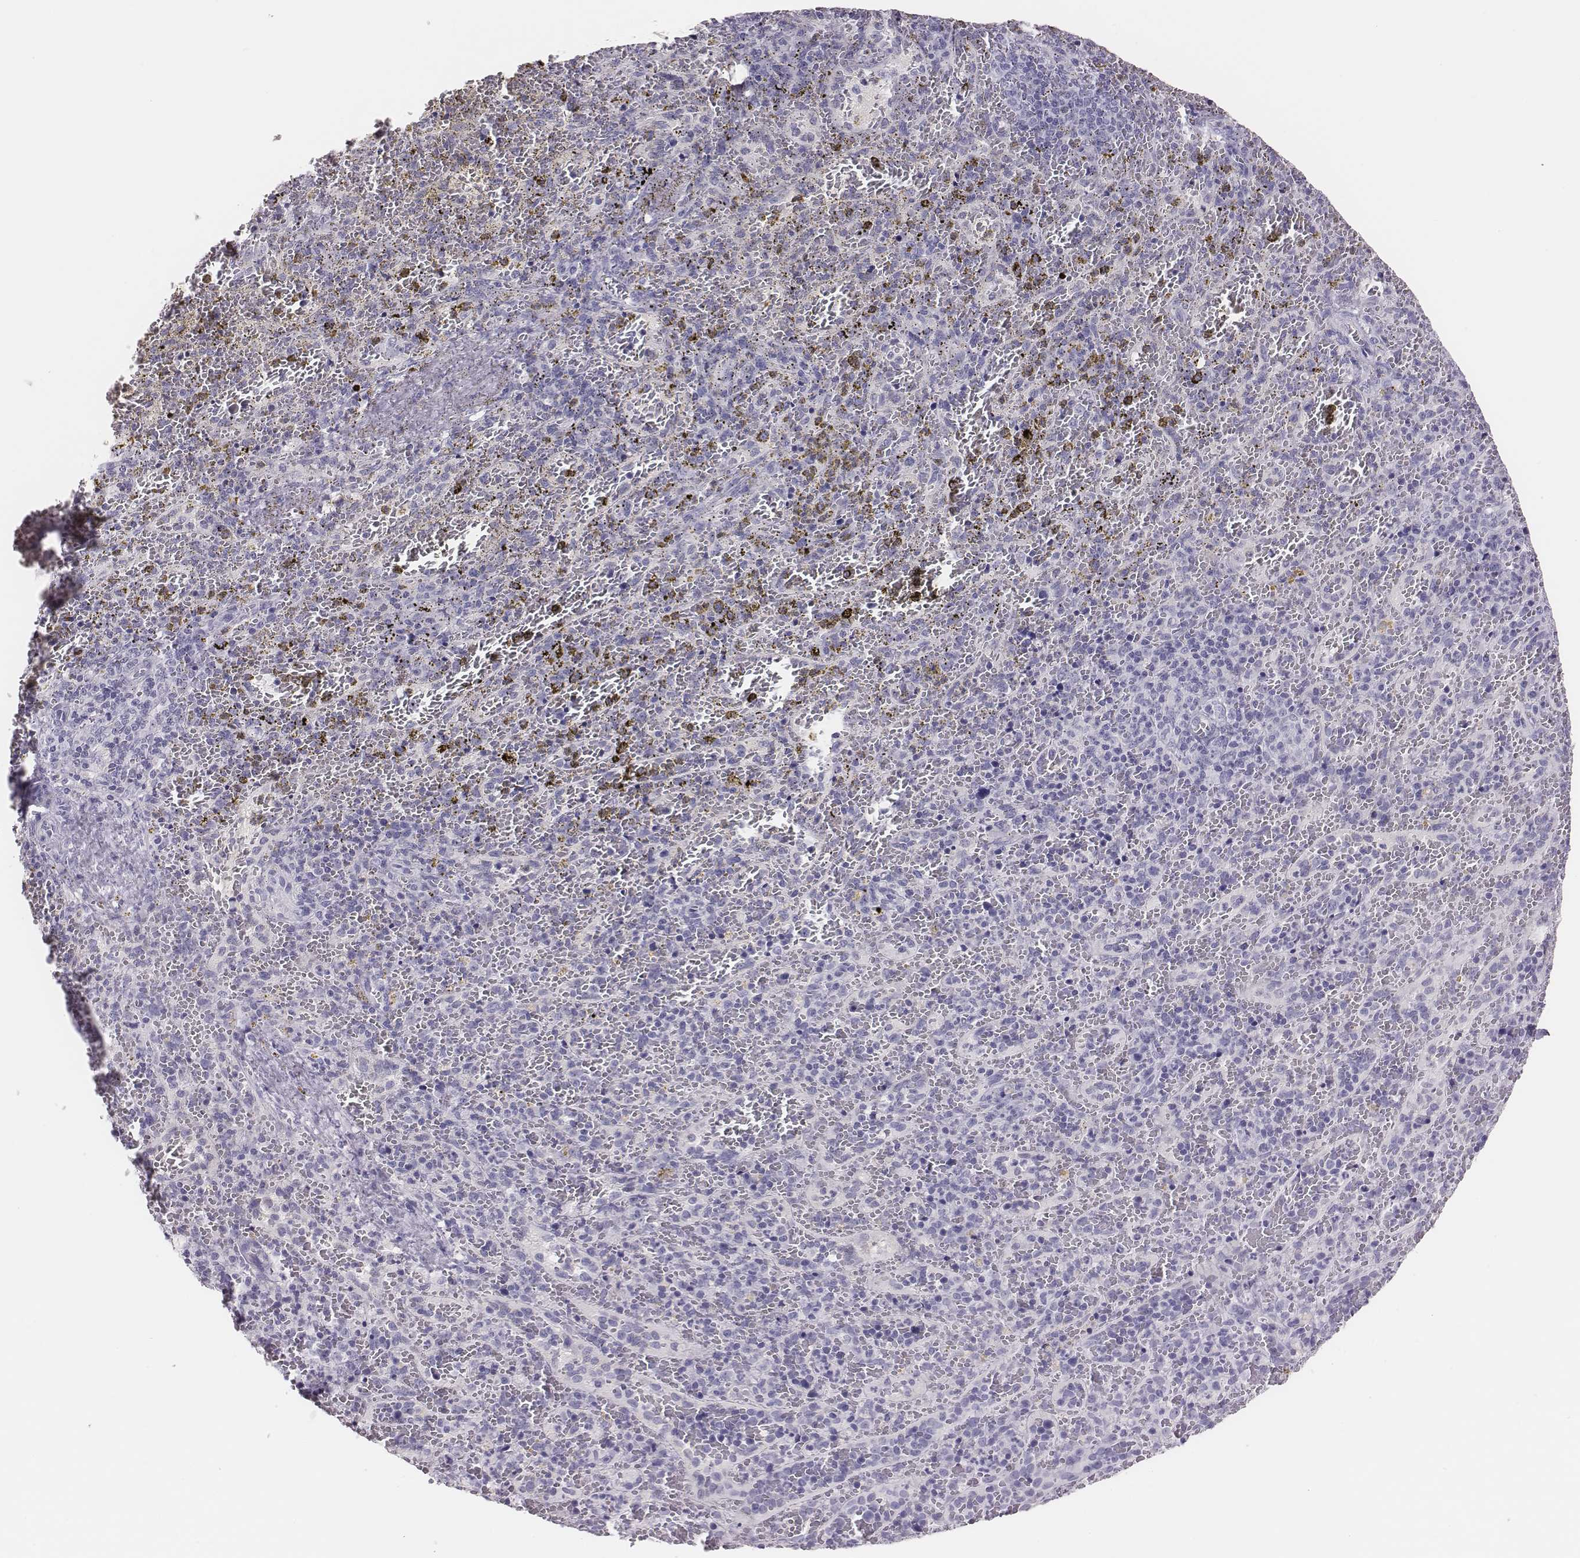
{"staining": {"intensity": "negative", "quantity": "none", "location": "none"}, "tissue": "spleen", "cell_type": "Cells in red pulp", "image_type": "normal", "snomed": [{"axis": "morphology", "description": "Normal tissue, NOS"}, {"axis": "topography", "description": "Spleen"}], "caption": "This is an immunohistochemistry histopathology image of unremarkable spleen. There is no positivity in cells in red pulp.", "gene": "H1", "patient": {"sex": "female", "age": 50}}